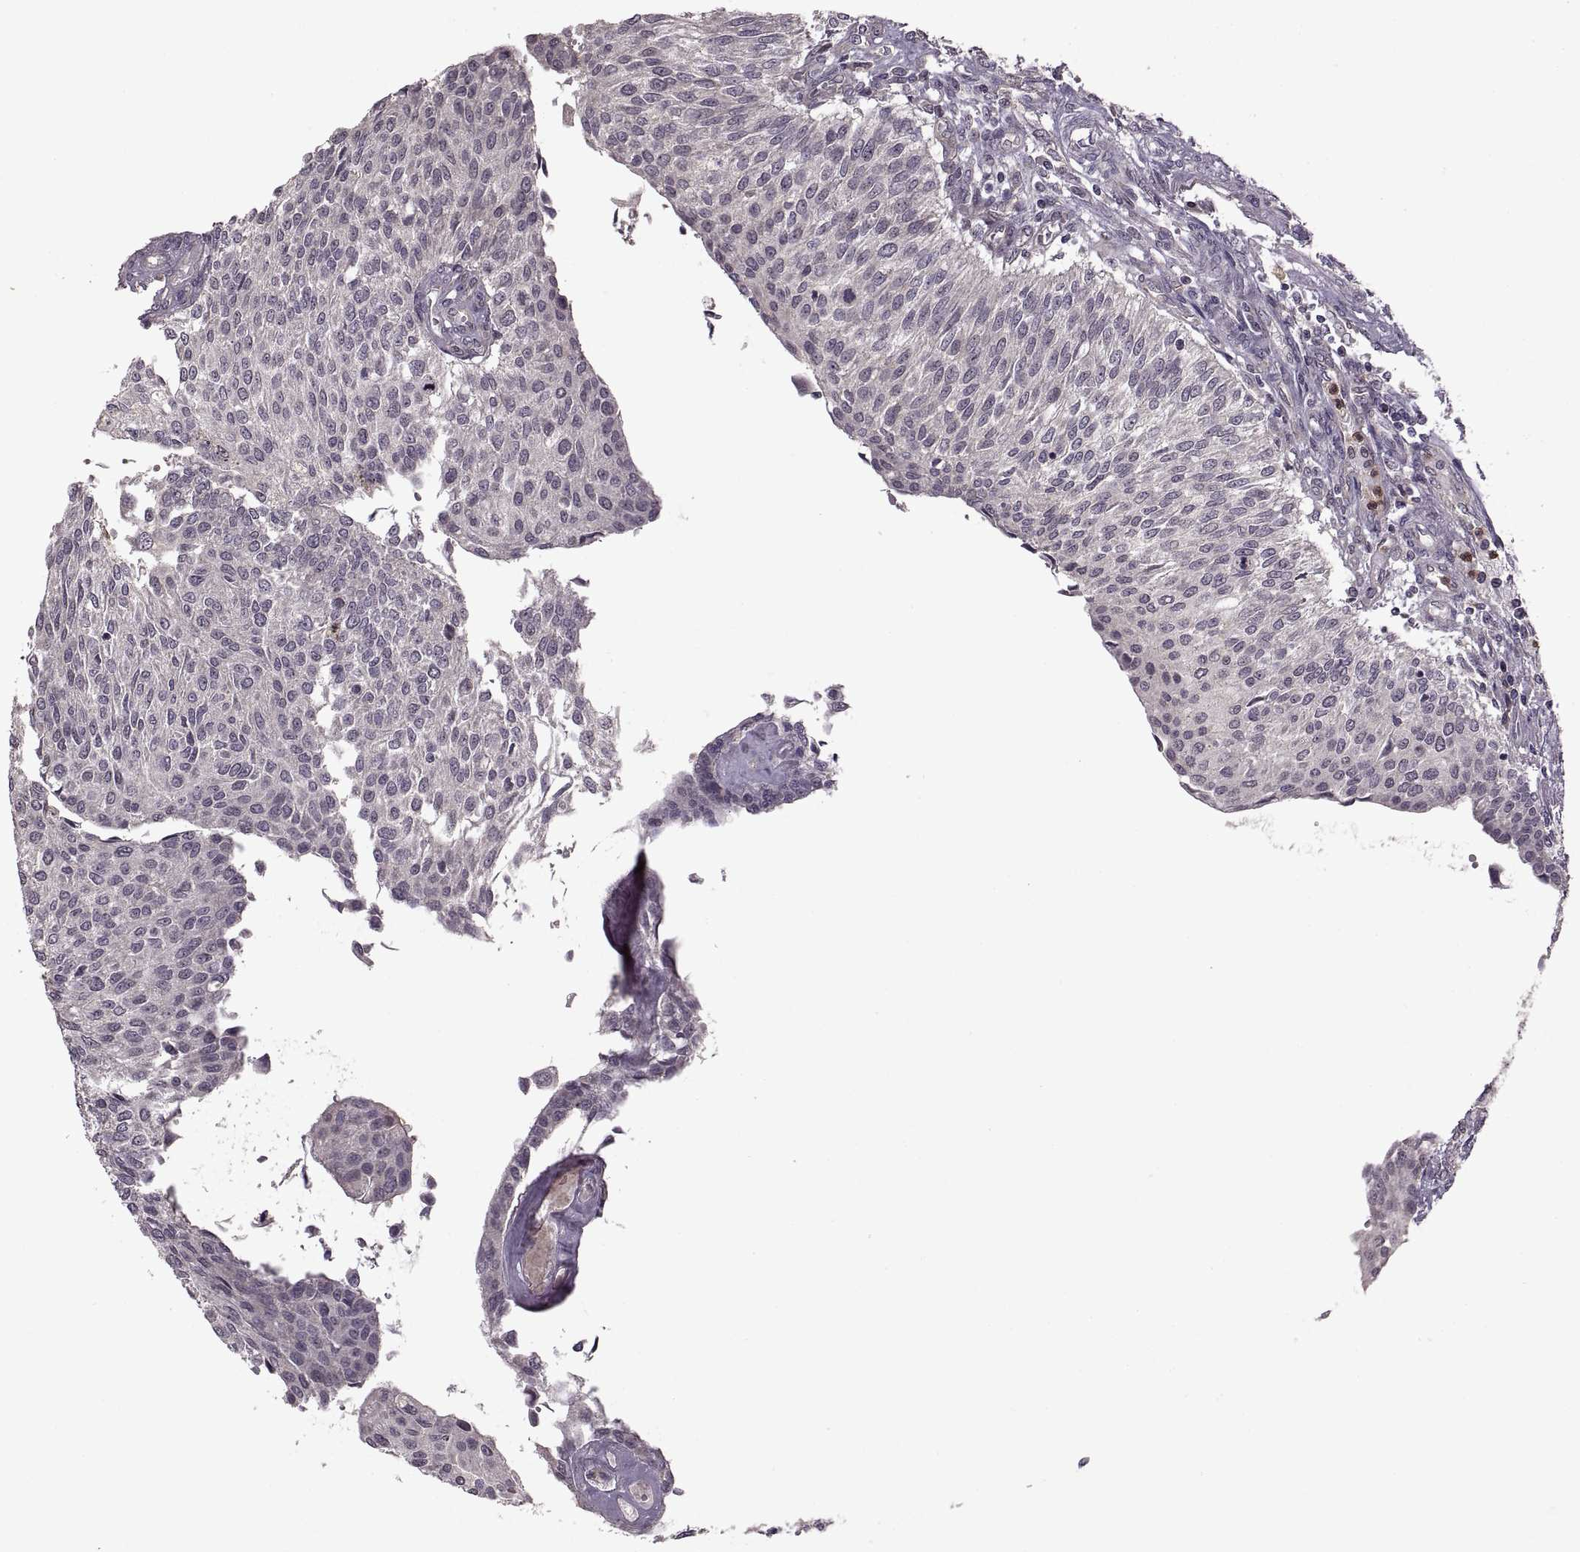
{"staining": {"intensity": "negative", "quantity": "none", "location": "none"}, "tissue": "urothelial cancer", "cell_type": "Tumor cells", "image_type": "cancer", "snomed": [{"axis": "morphology", "description": "Urothelial carcinoma, NOS"}, {"axis": "topography", "description": "Urinary bladder"}], "caption": "High power microscopy histopathology image of an immunohistochemistry (IHC) micrograph of transitional cell carcinoma, revealing no significant staining in tumor cells.", "gene": "PIERCE1", "patient": {"sex": "male", "age": 55}}